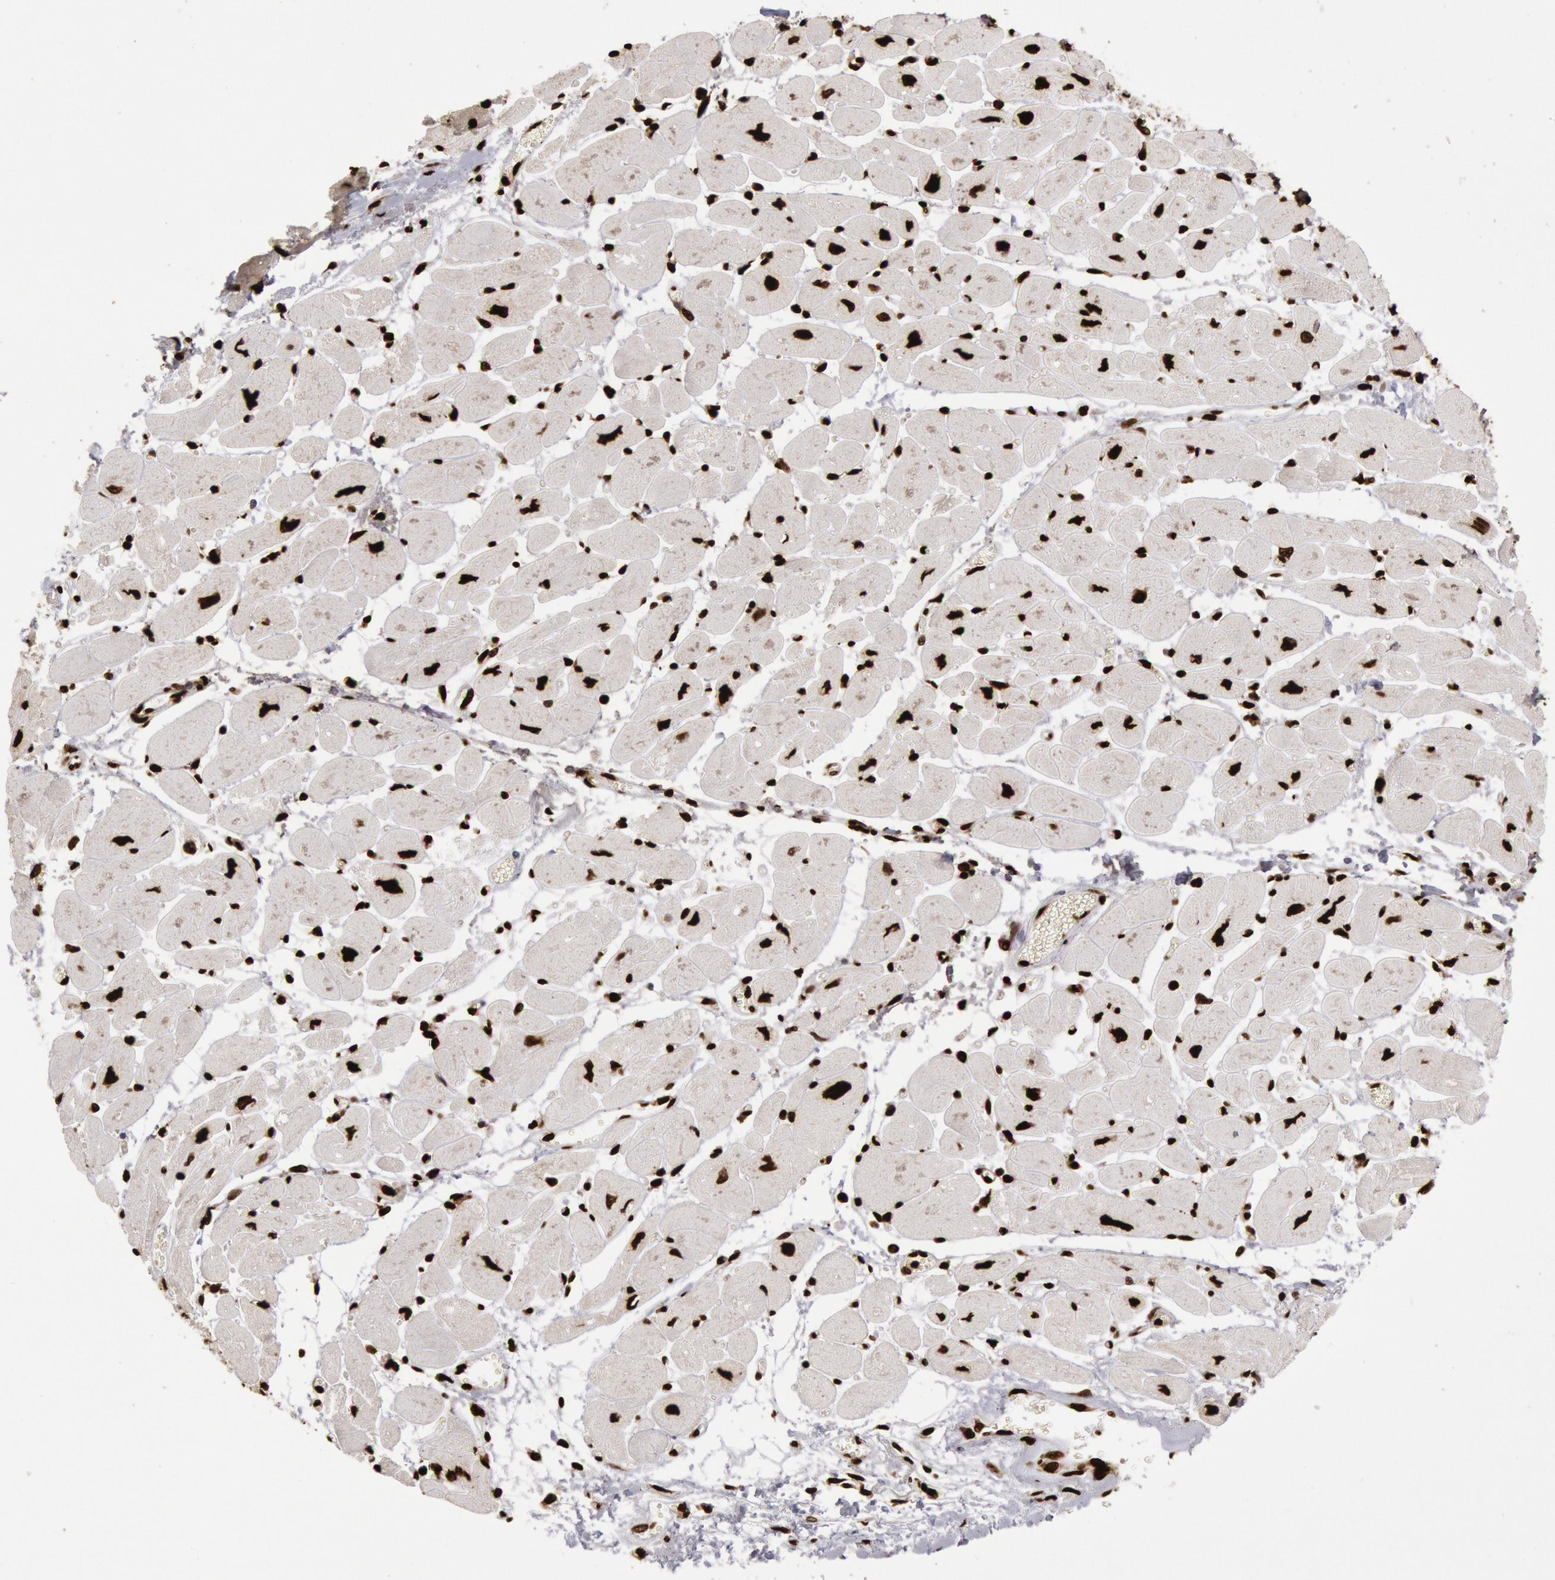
{"staining": {"intensity": "strong", "quantity": ">75%", "location": "nuclear"}, "tissue": "heart muscle", "cell_type": "Cardiomyocytes", "image_type": "normal", "snomed": [{"axis": "morphology", "description": "Normal tissue, NOS"}, {"axis": "topography", "description": "Heart"}], "caption": "Immunohistochemistry of unremarkable heart muscle exhibits high levels of strong nuclear positivity in approximately >75% of cardiomyocytes.", "gene": "H3", "patient": {"sex": "female", "age": 54}}